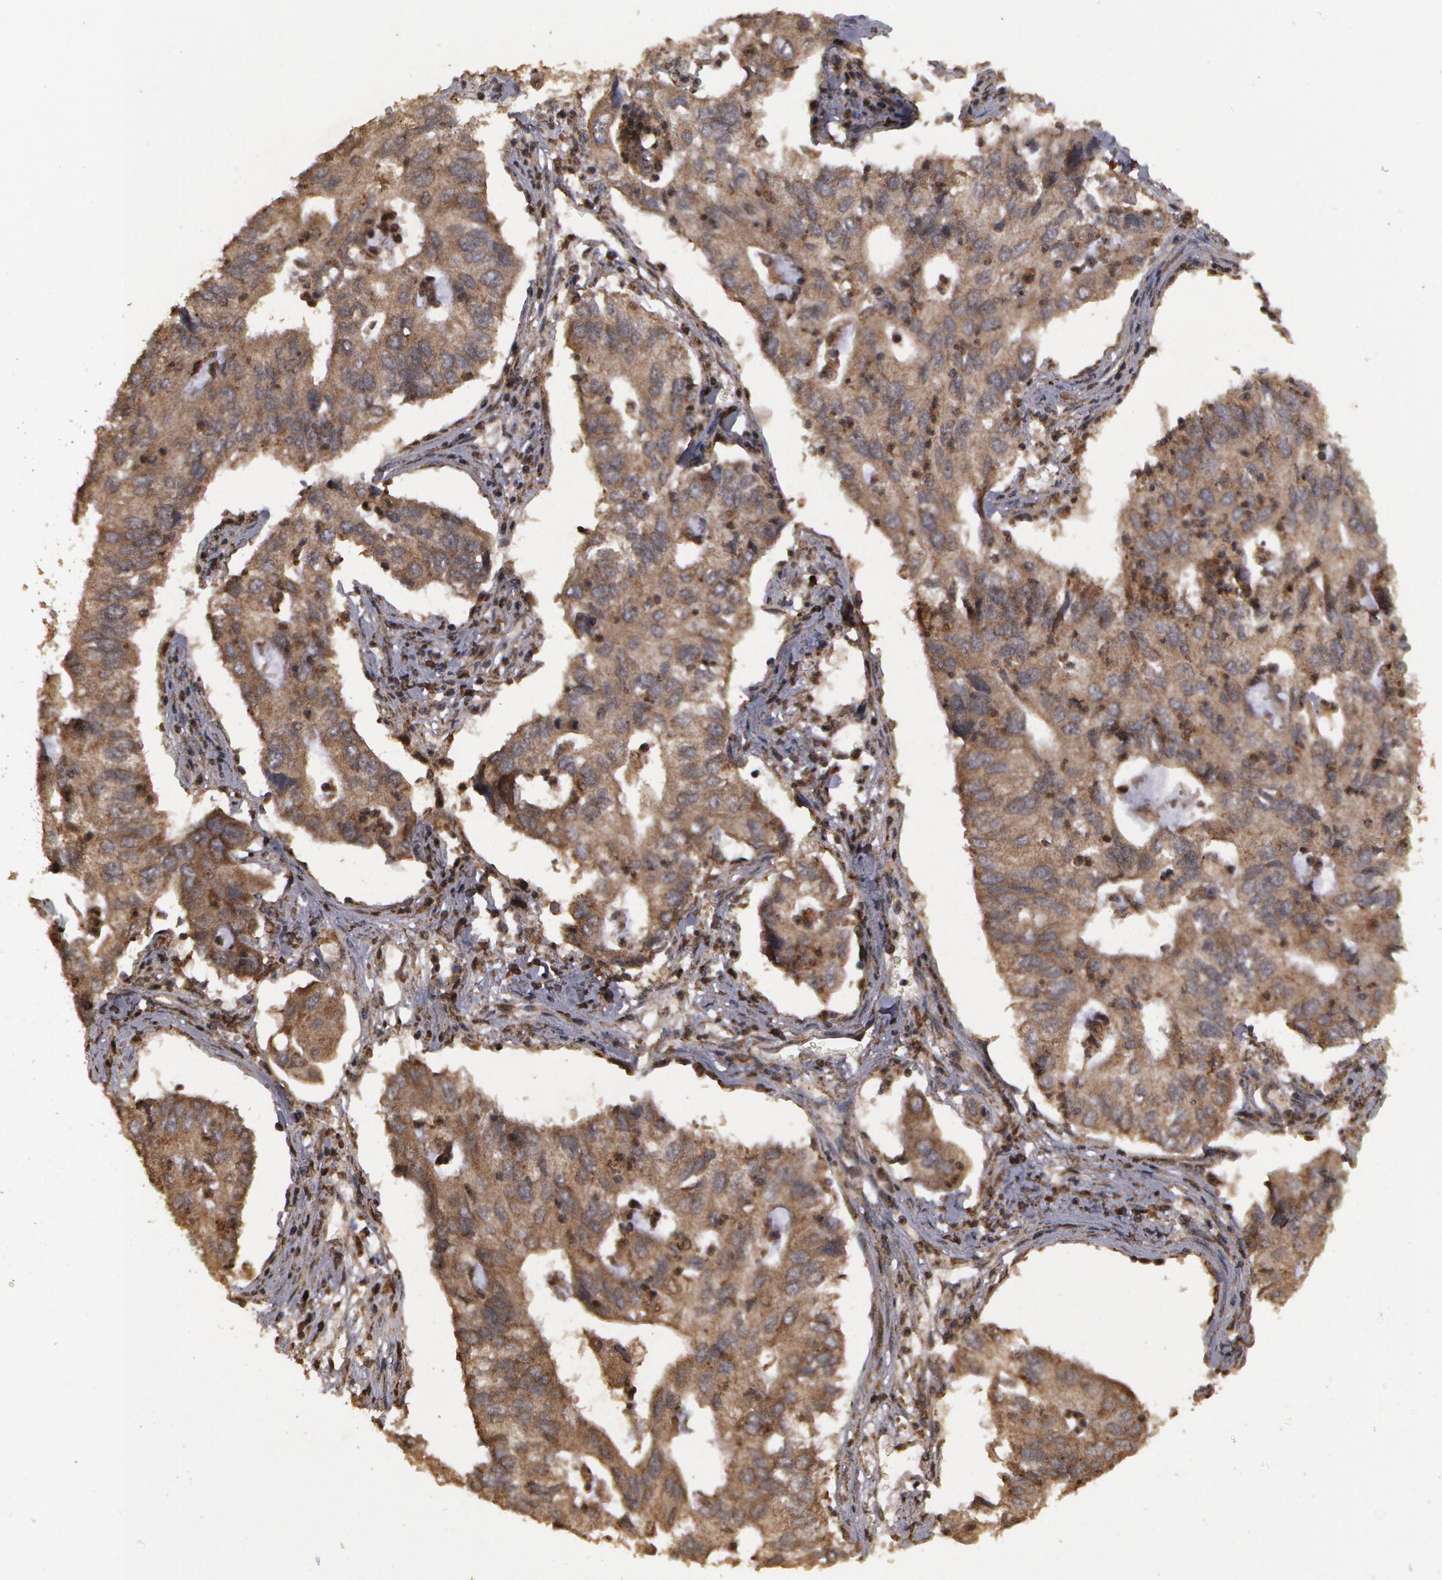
{"staining": {"intensity": "weak", "quantity": ">75%", "location": "cytoplasmic/membranous"}, "tissue": "lung cancer", "cell_type": "Tumor cells", "image_type": "cancer", "snomed": [{"axis": "morphology", "description": "Adenocarcinoma, NOS"}, {"axis": "topography", "description": "Lung"}], "caption": "Human lung adenocarcinoma stained with a protein marker reveals weak staining in tumor cells.", "gene": "CALR", "patient": {"sex": "male", "age": 48}}